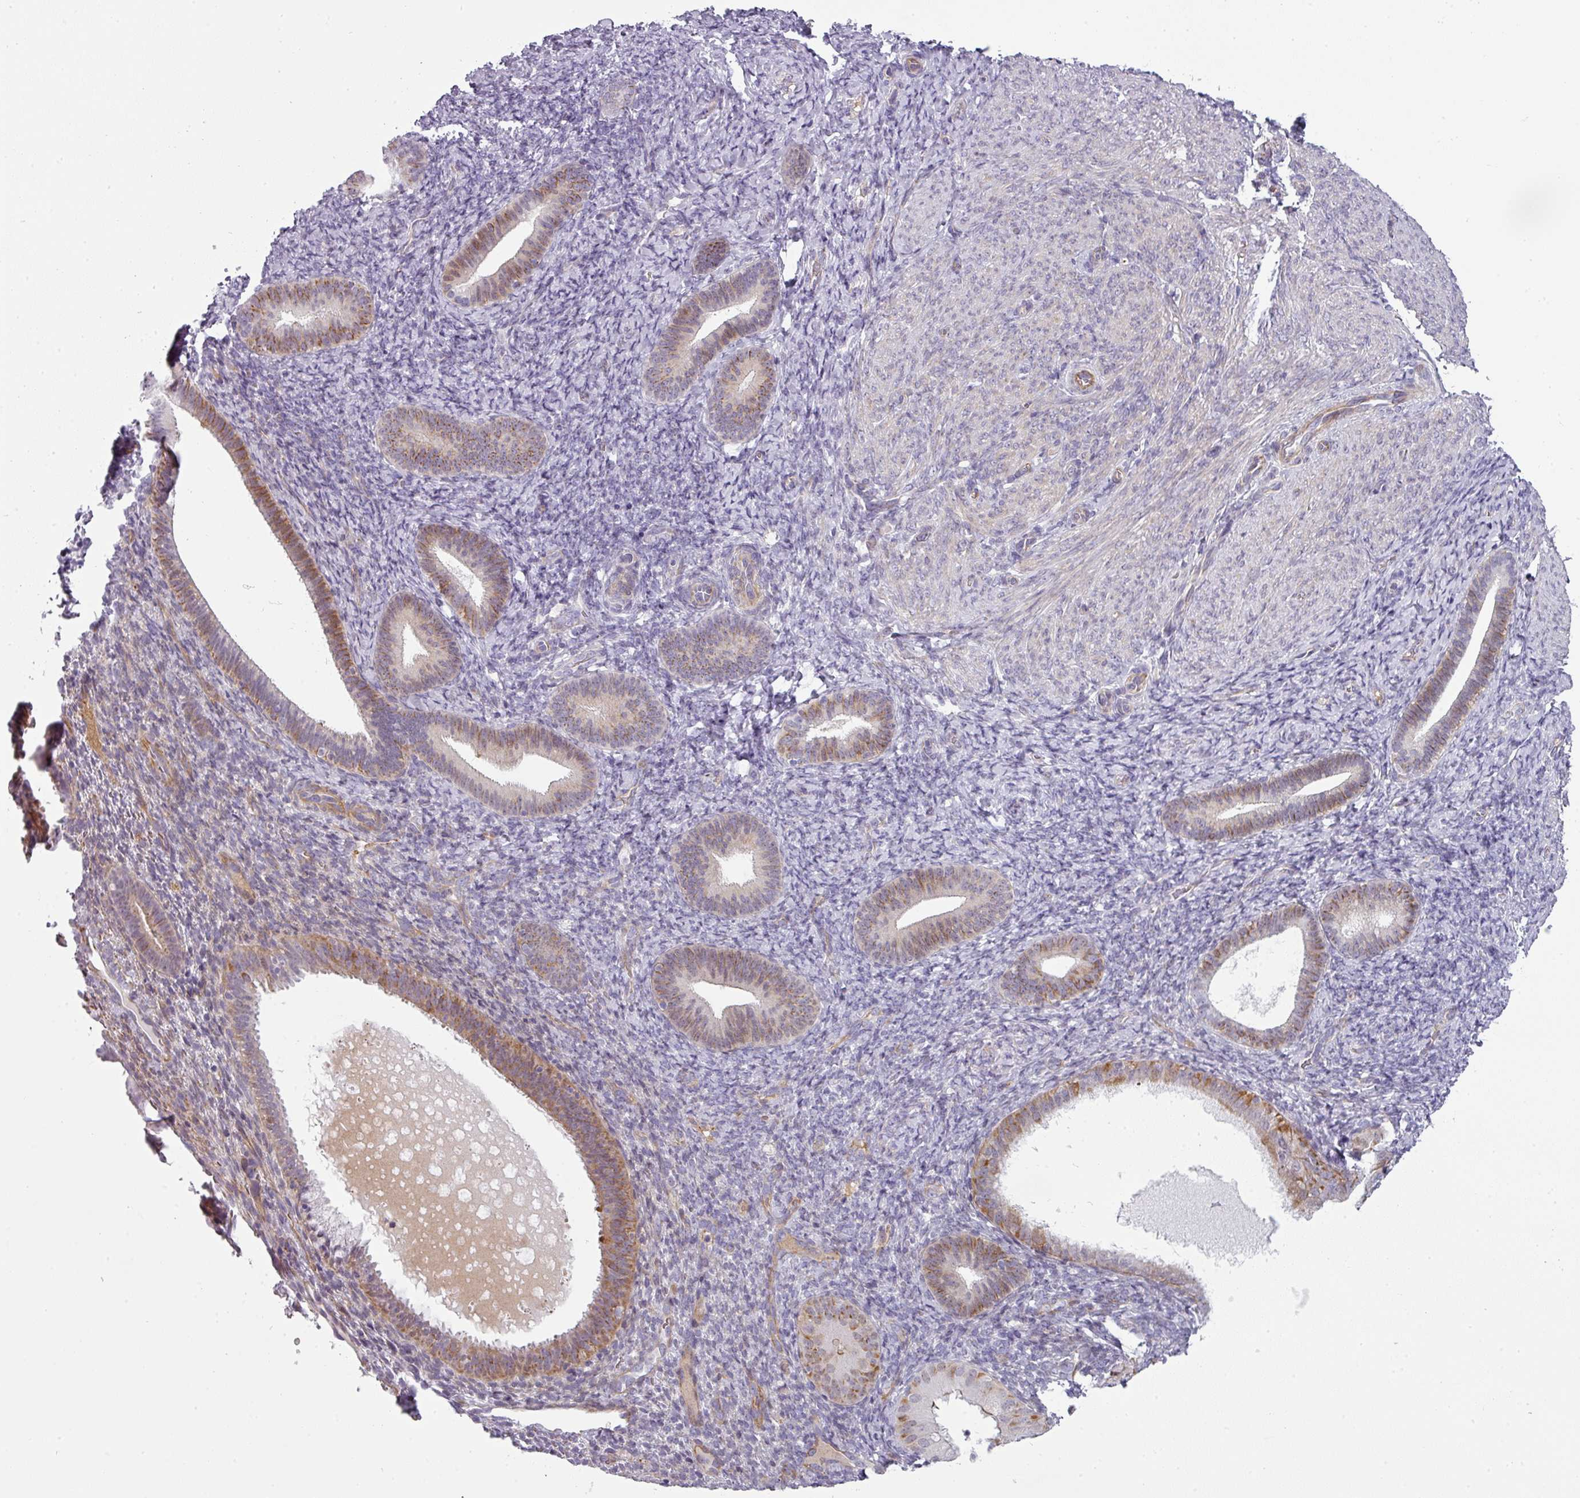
{"staining": {"intensity": "negative", "quantity": "none", "location": "none"}, "tissue": "endometrium", "cell_type": "Cells in endometrial stroma", "image_type": "normal", "snomed": [{"axis": "morphology", "description": "Normal tissue, NOS"}, {"axis": "topography", "description": "Endometrium"}], "caption": "Cells in endometrial stroma show no significant protein expression in unremarkable endometrium. (DAB IHC, high magnification).", "gene": "CHRDL1", "patient": {"sex": "female", "age": 65}}